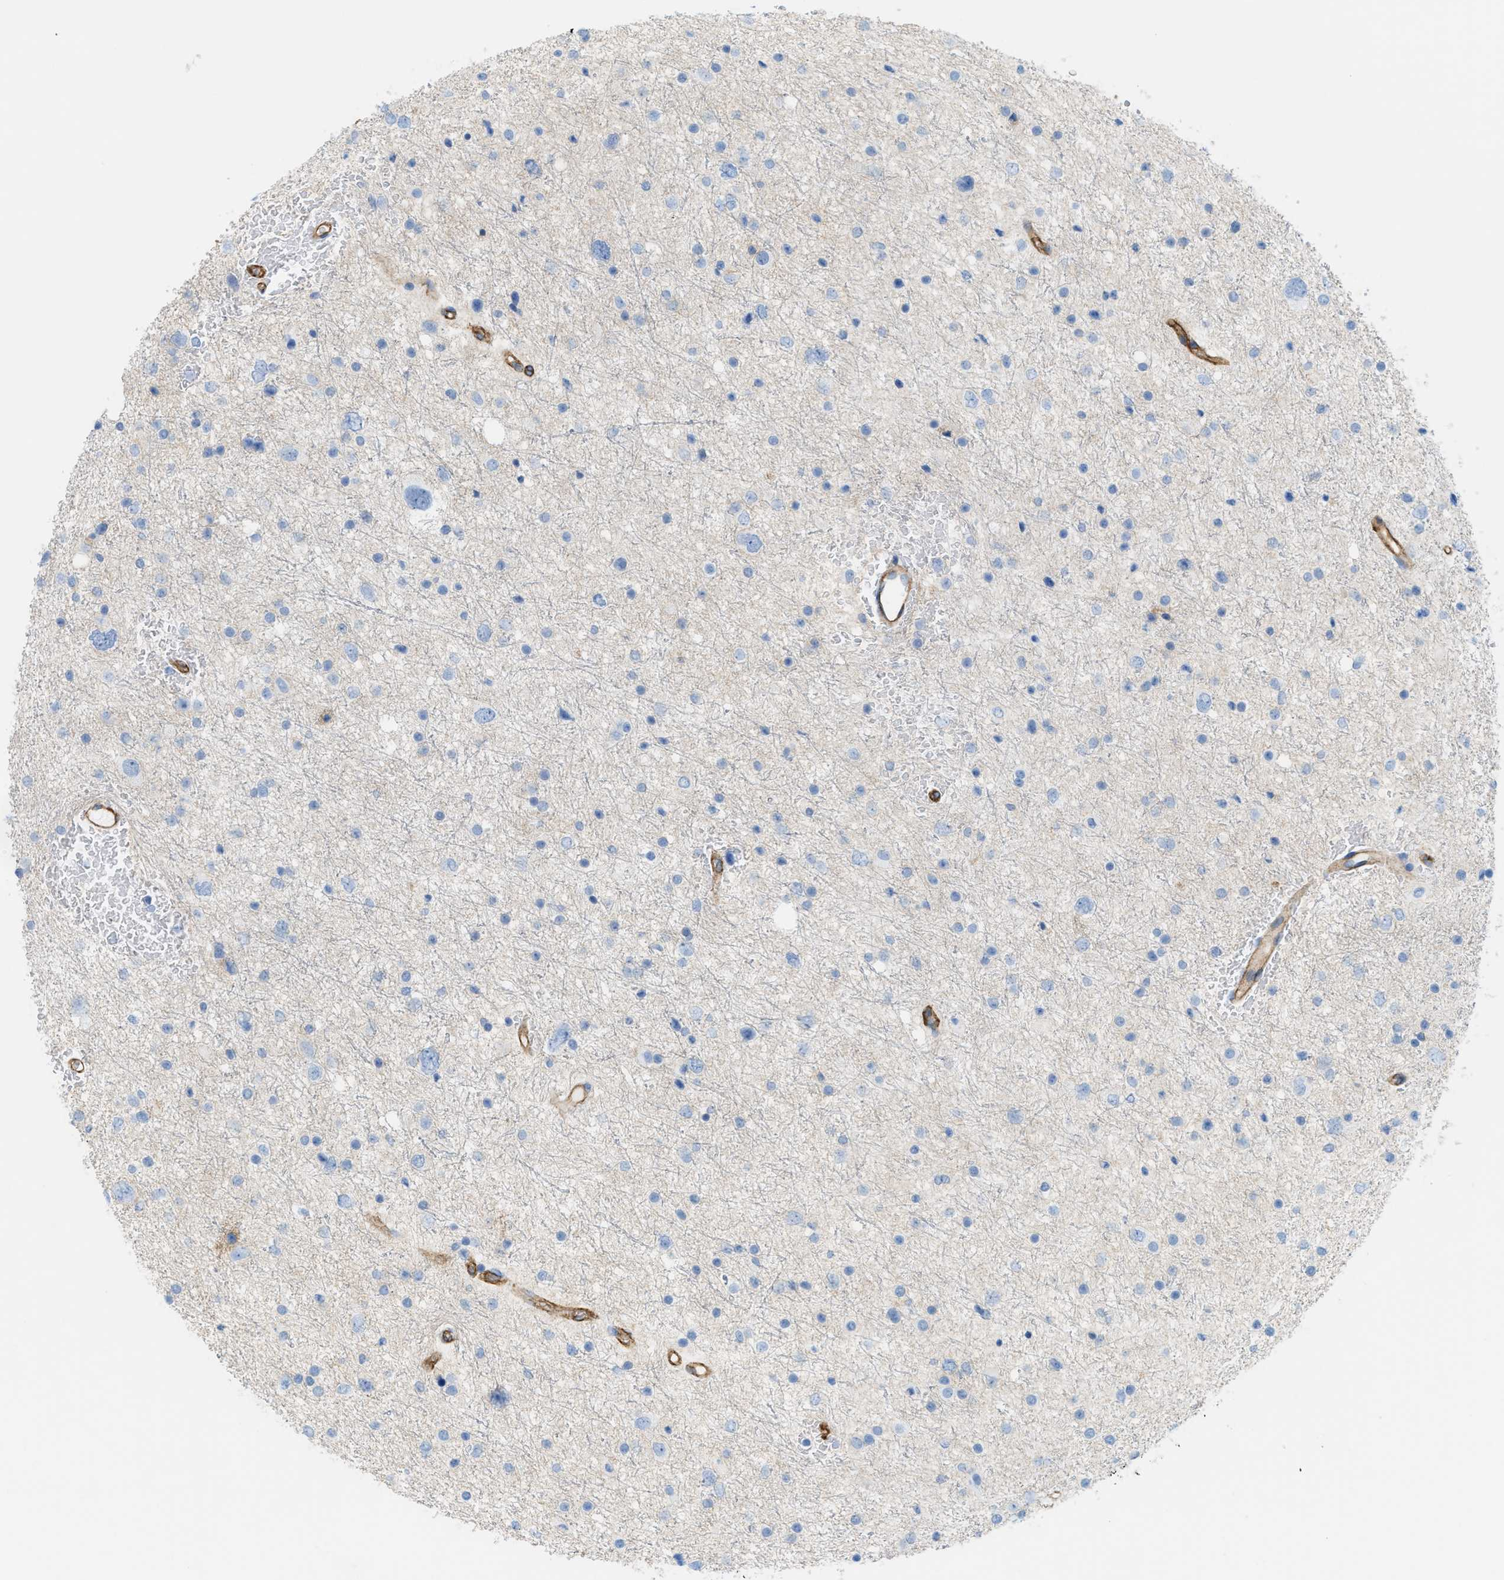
{"staining": {"intensity": "negative", "quantity": "none", "location": "none"}, "tissue": "glioma", "cell_type": "Tumor cells", "image_type": "cancer", "snomed": [{"axis": "morphology", "description": "Glioma, malignant, Low grade"}, {"axis": "topography", "description": "Brain"}], "caption": "A histopathology image of human low-grade glioma (malignant) is negative for staining in tumor cells.", "gene": "SLC3A2", "patient": {"sex": "female", "age": 37}}